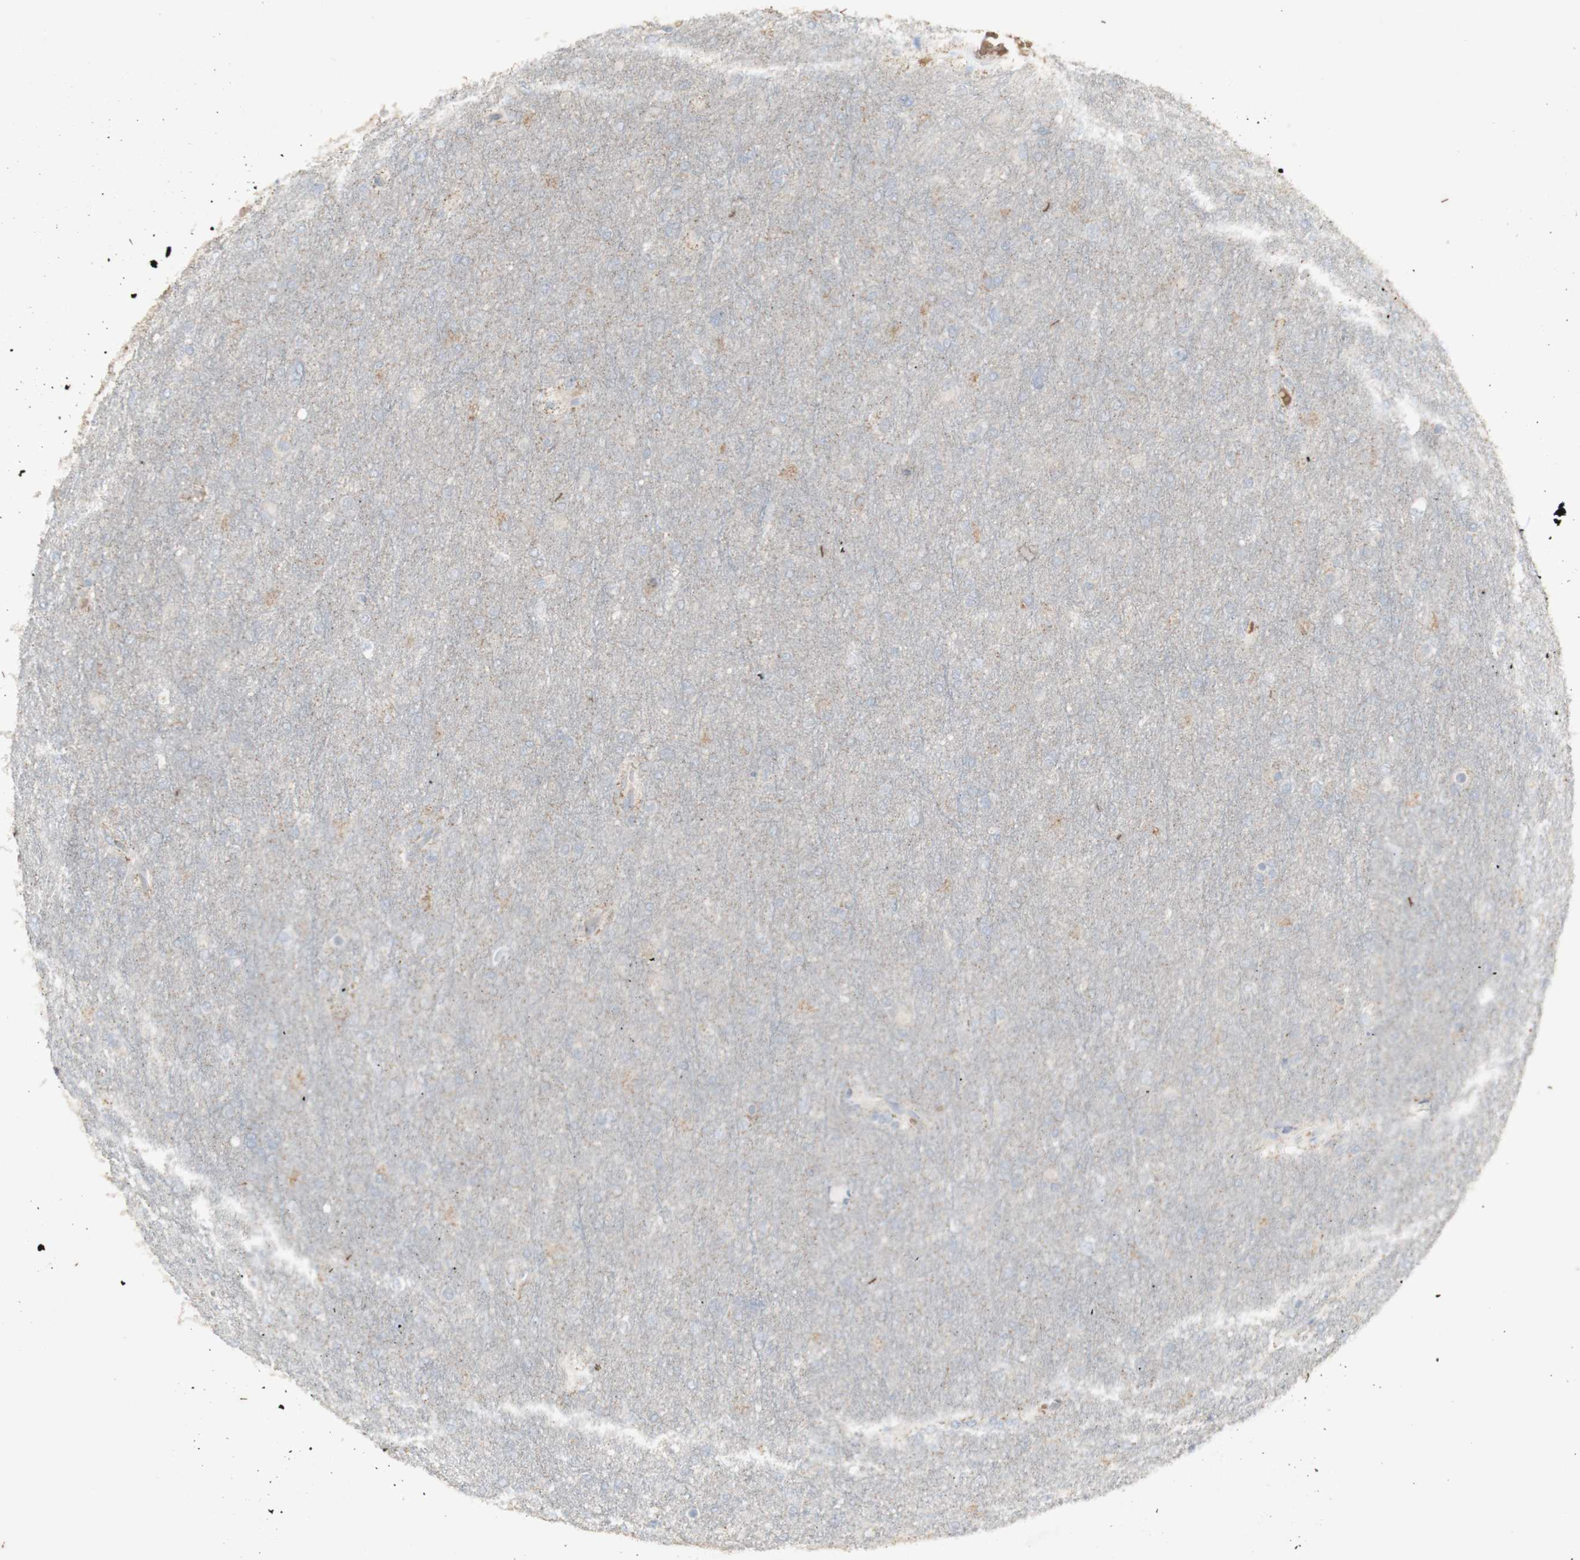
{"staining": {"intensity": "negative", "quantity": "none", "location": "none"}, "tissue": "glioma", "cell_type": "Tumor cells", "image_type": "cancer", "snomed": [{"axis": "morphology", "description": "Glioma, malignant, High grade"}, {"axis": "topography", "description": "Cerebral cortex"}], "caption": "There is no significant expression in tumor cells of glioma.", "gene": "INS", "patient": {"sex": "female", "age": 36}}